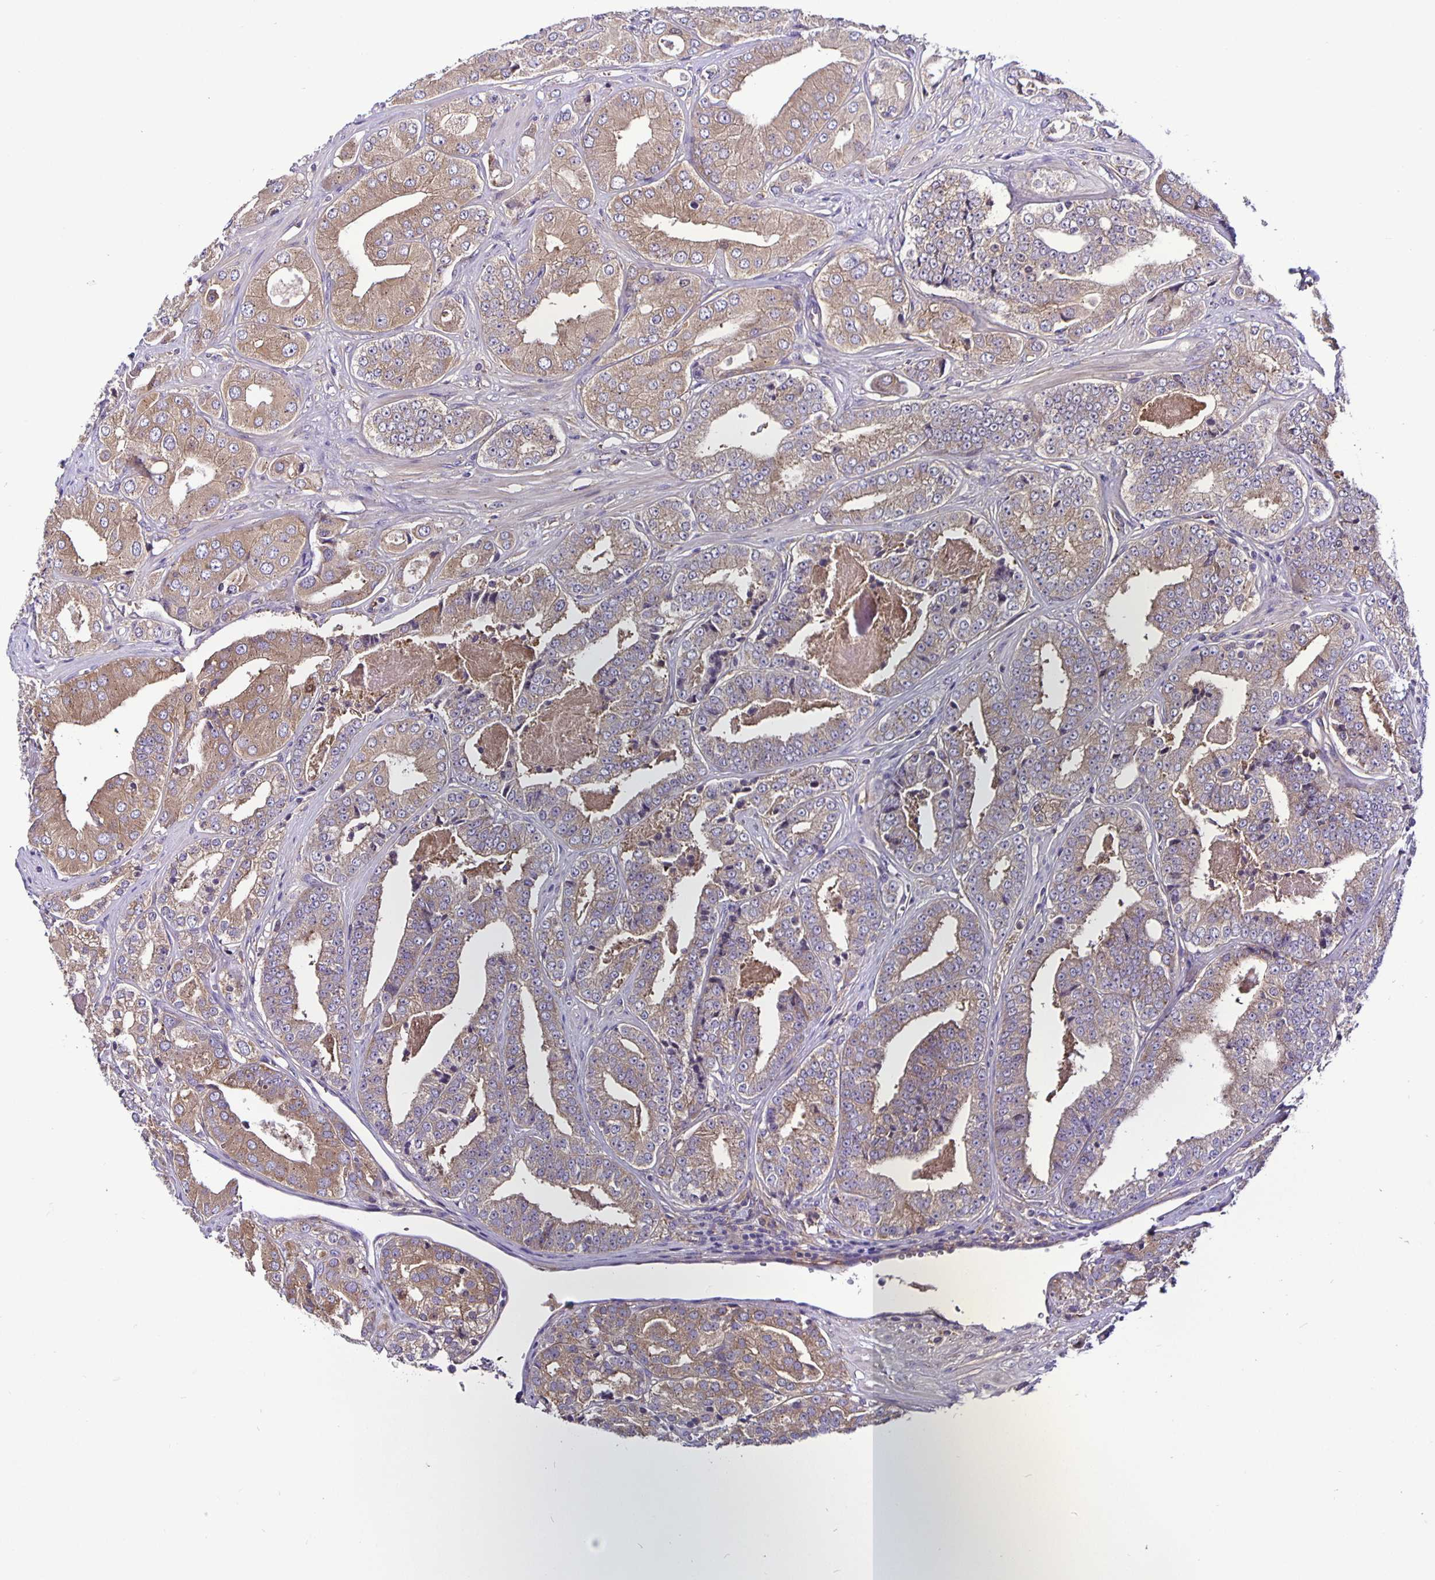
{"staining": {"intensity": "moderate", "quantity": "25%-75%", "location": "cytoplasmic/membranous"}, "tissue": "prostate cancer", "cell_type": "Tumor cells", "image_type": "cancer", "snomed": [{"axis": "morphology", "description": "Adenocarcinoma, Low grade"}, {"axis": "topography", "description": "Prostate"}], "caption": "Immunohistochemistry (DAB (3,3'-diaminobenzidine)) staining of prostate cancer exhibits moderate cytoplasmic/membranous protein expression in approximately 25%-75% of tumor cells.", "gene": "SNX5", "patient": {"sex": "male", "age": 60}}